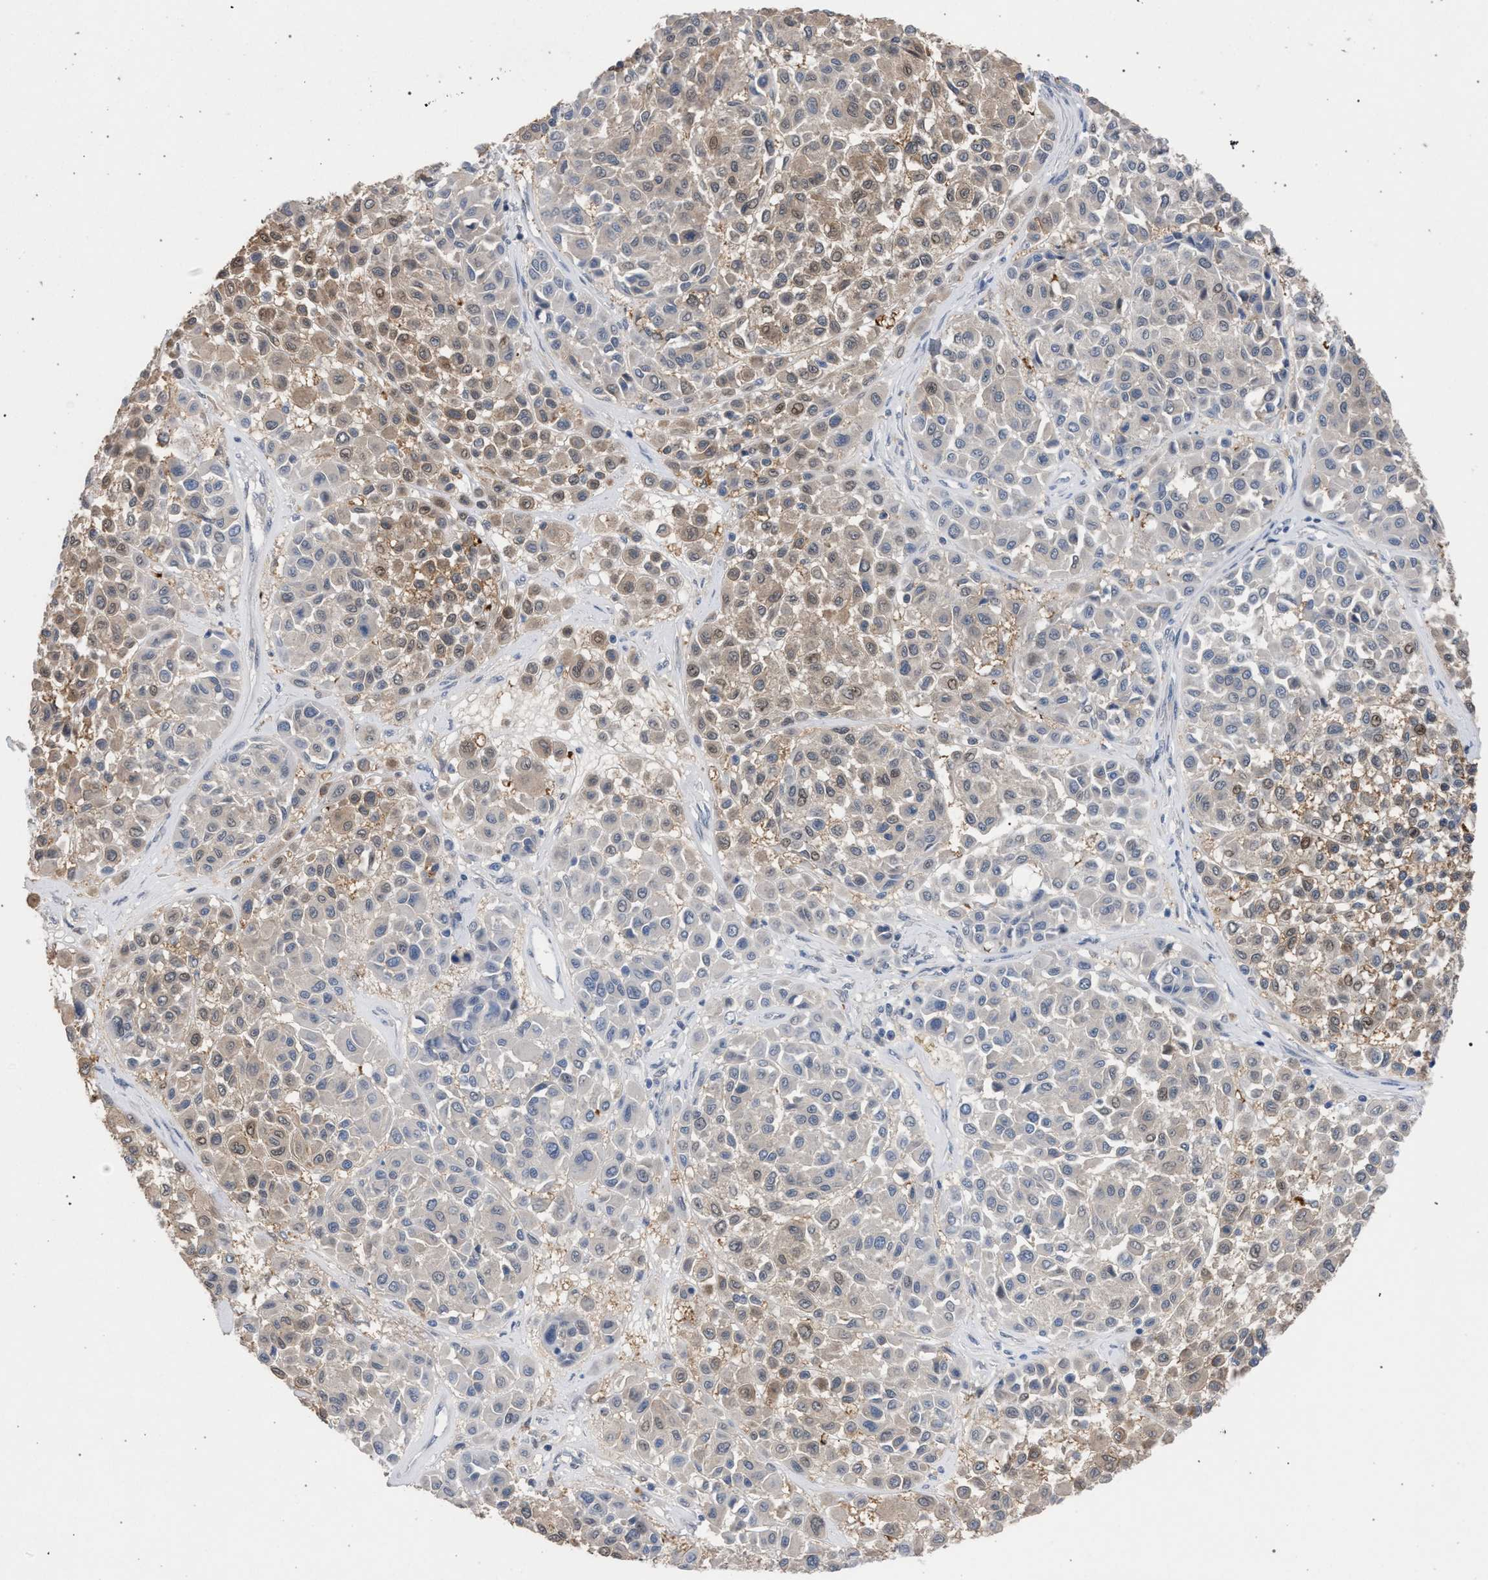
{"staining": {"intensity": "weak", "quantity": "25%-75%", "location": "cytoplasmic/membranous,nuclear"}, "tissue": "melanoma", "cell_type": "Tumor cells", "image_type": "cancer", "snomed": [{"axis": "morphology", "description": "Malignant melanoma, Metastatic site"}, {"axis": "topography", "description": "Soft tissue"}], "caption": "Melanoma stained with a brown dye reveals weak cytoplasmic/membranous and nuclear positive positivity in approximately 25%-75% of tumor cells.", "gene": "TECPR1", "patient": {"sex": "male", "age": 41}}